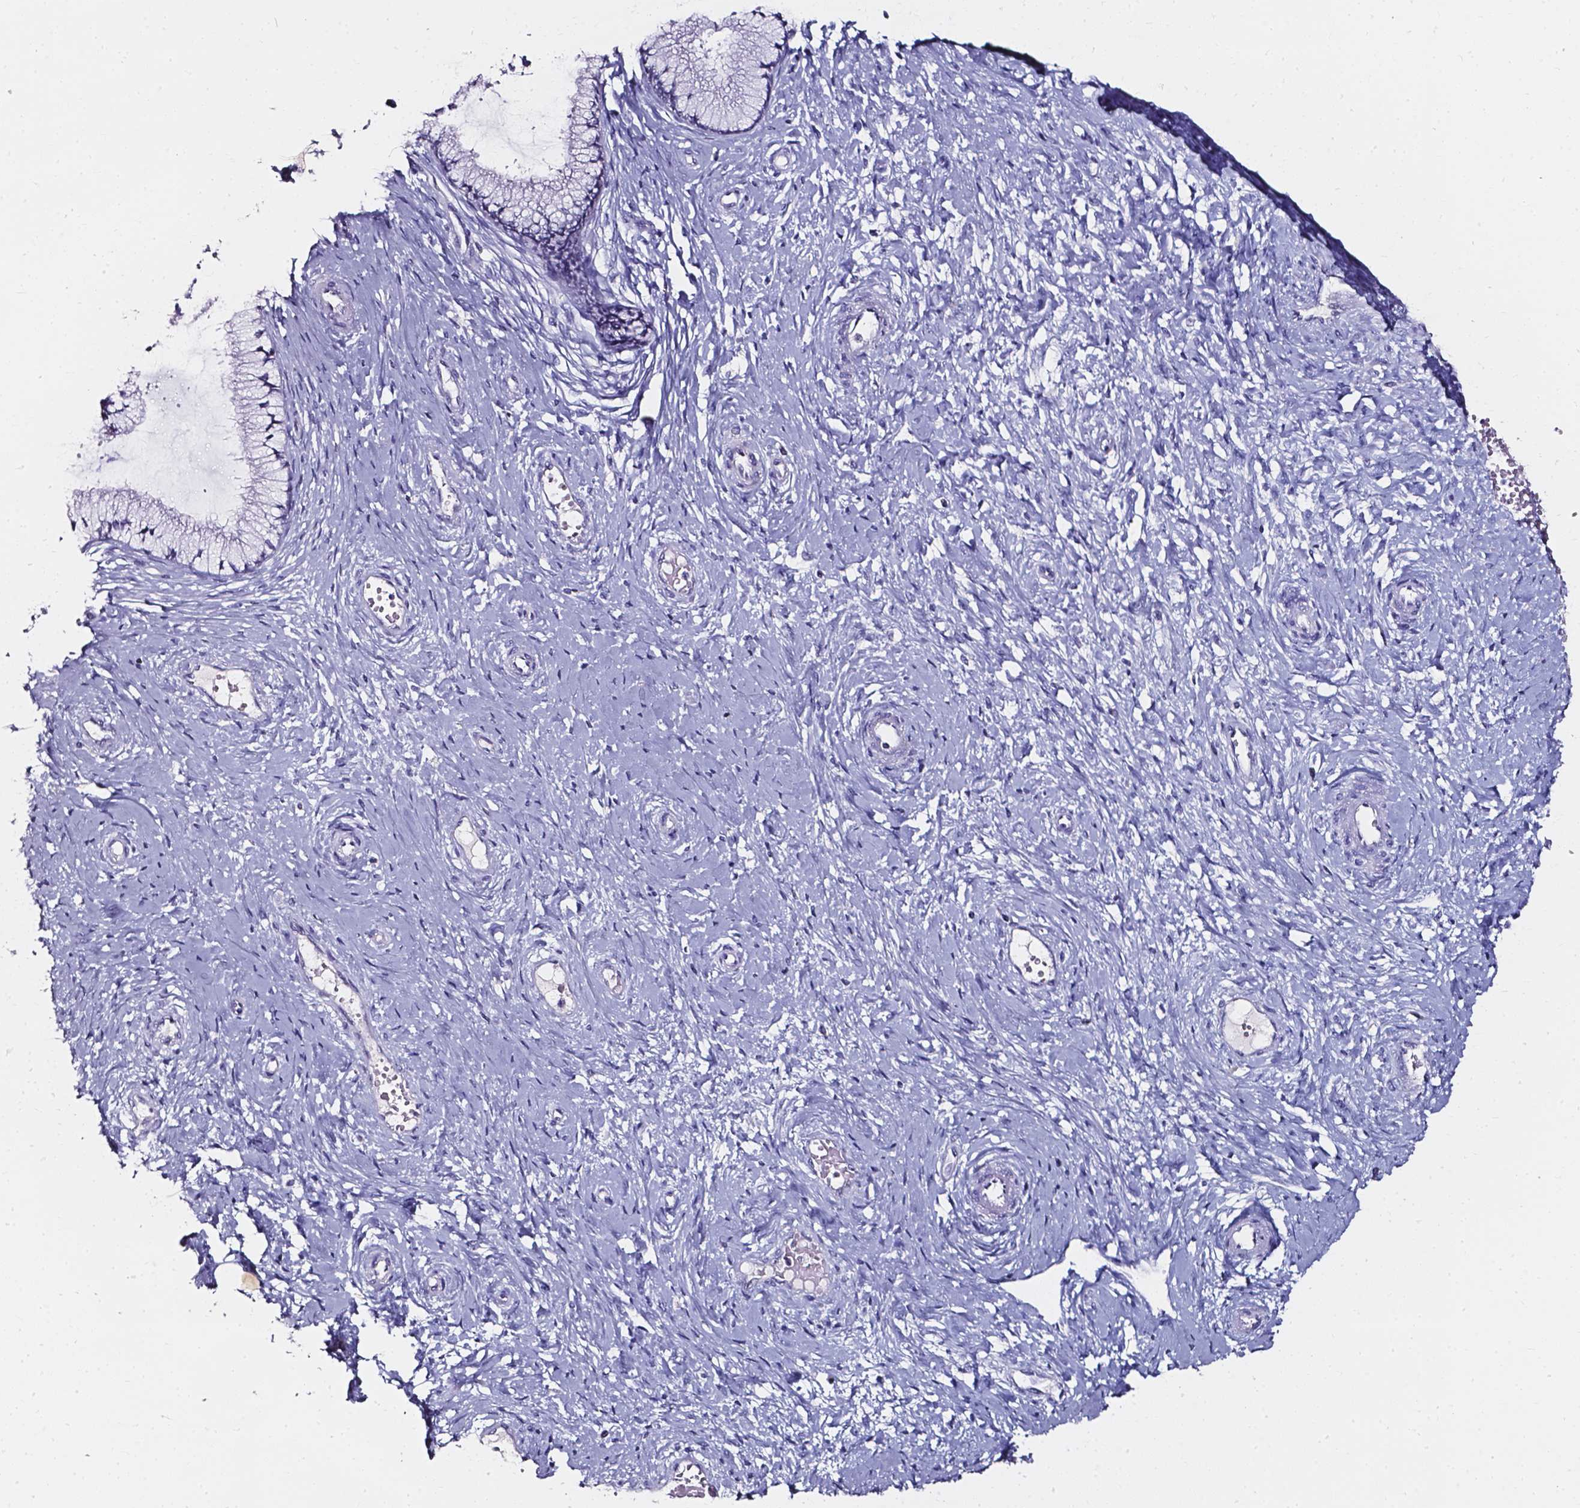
{"staining": {"intensity": "negative", "quantity": "none", "location": "none"}, "tissue": "cervix", "cell_type": "Glandular cells", "image_type": "normal", "snomed": [{"axis": "morphology", "description": "Normal tissue, NOS"}, {"axis": "topography", "description": "Cervix"}], "caption": "DAB (3,3'-diaminobenzidine) immunohistochemical staining of unremarkable cervix exhibits no significant positivity in glandular cells.", "gene": "AKR1B10", "patient": {"sex": "female", "age": 37}}